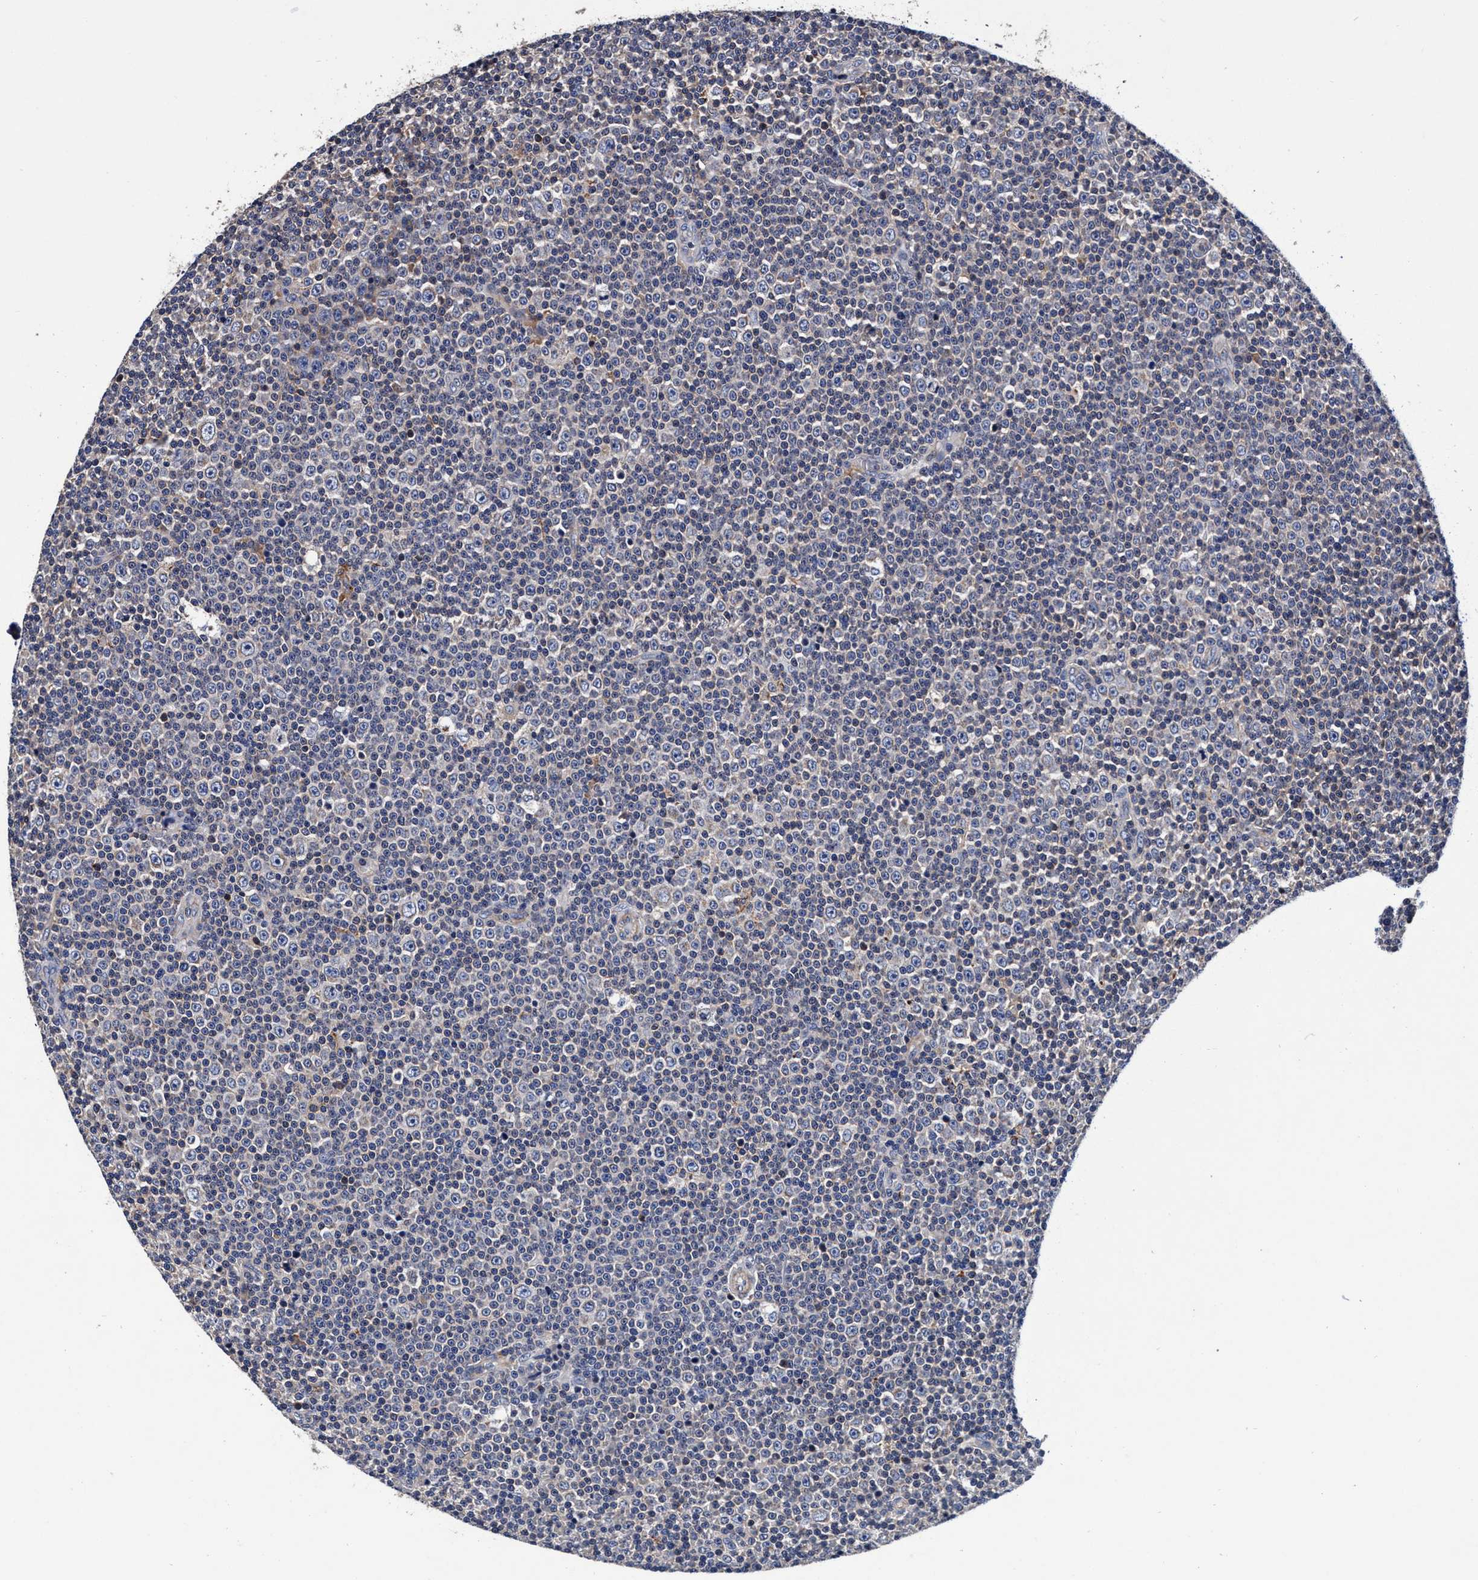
{"staining": {"intensity": "moderate", "quantity": "<25%", "location": "cytoplasmic/membranous"}, "tissue": "lymphoma", "cell_type": "Tumor cells", "image_type": "cancer", "snomed": [{"axis": "morphology", "description": "Malignant lymphoma, non-Hodgkin's type, Low grade"}, {"axis": "topography", "description": "Lymph node"}], "caption": "Immunohistochemical staining of human malignant lymphoma, non-Hodgkin's type (low-grade) exhibits low levels of moderate cytoplasmic/membranous protein staining in approximately <25% of tumor cells.", "gene": "RNF208", "patient": {"sex": "female", "age": 67}}